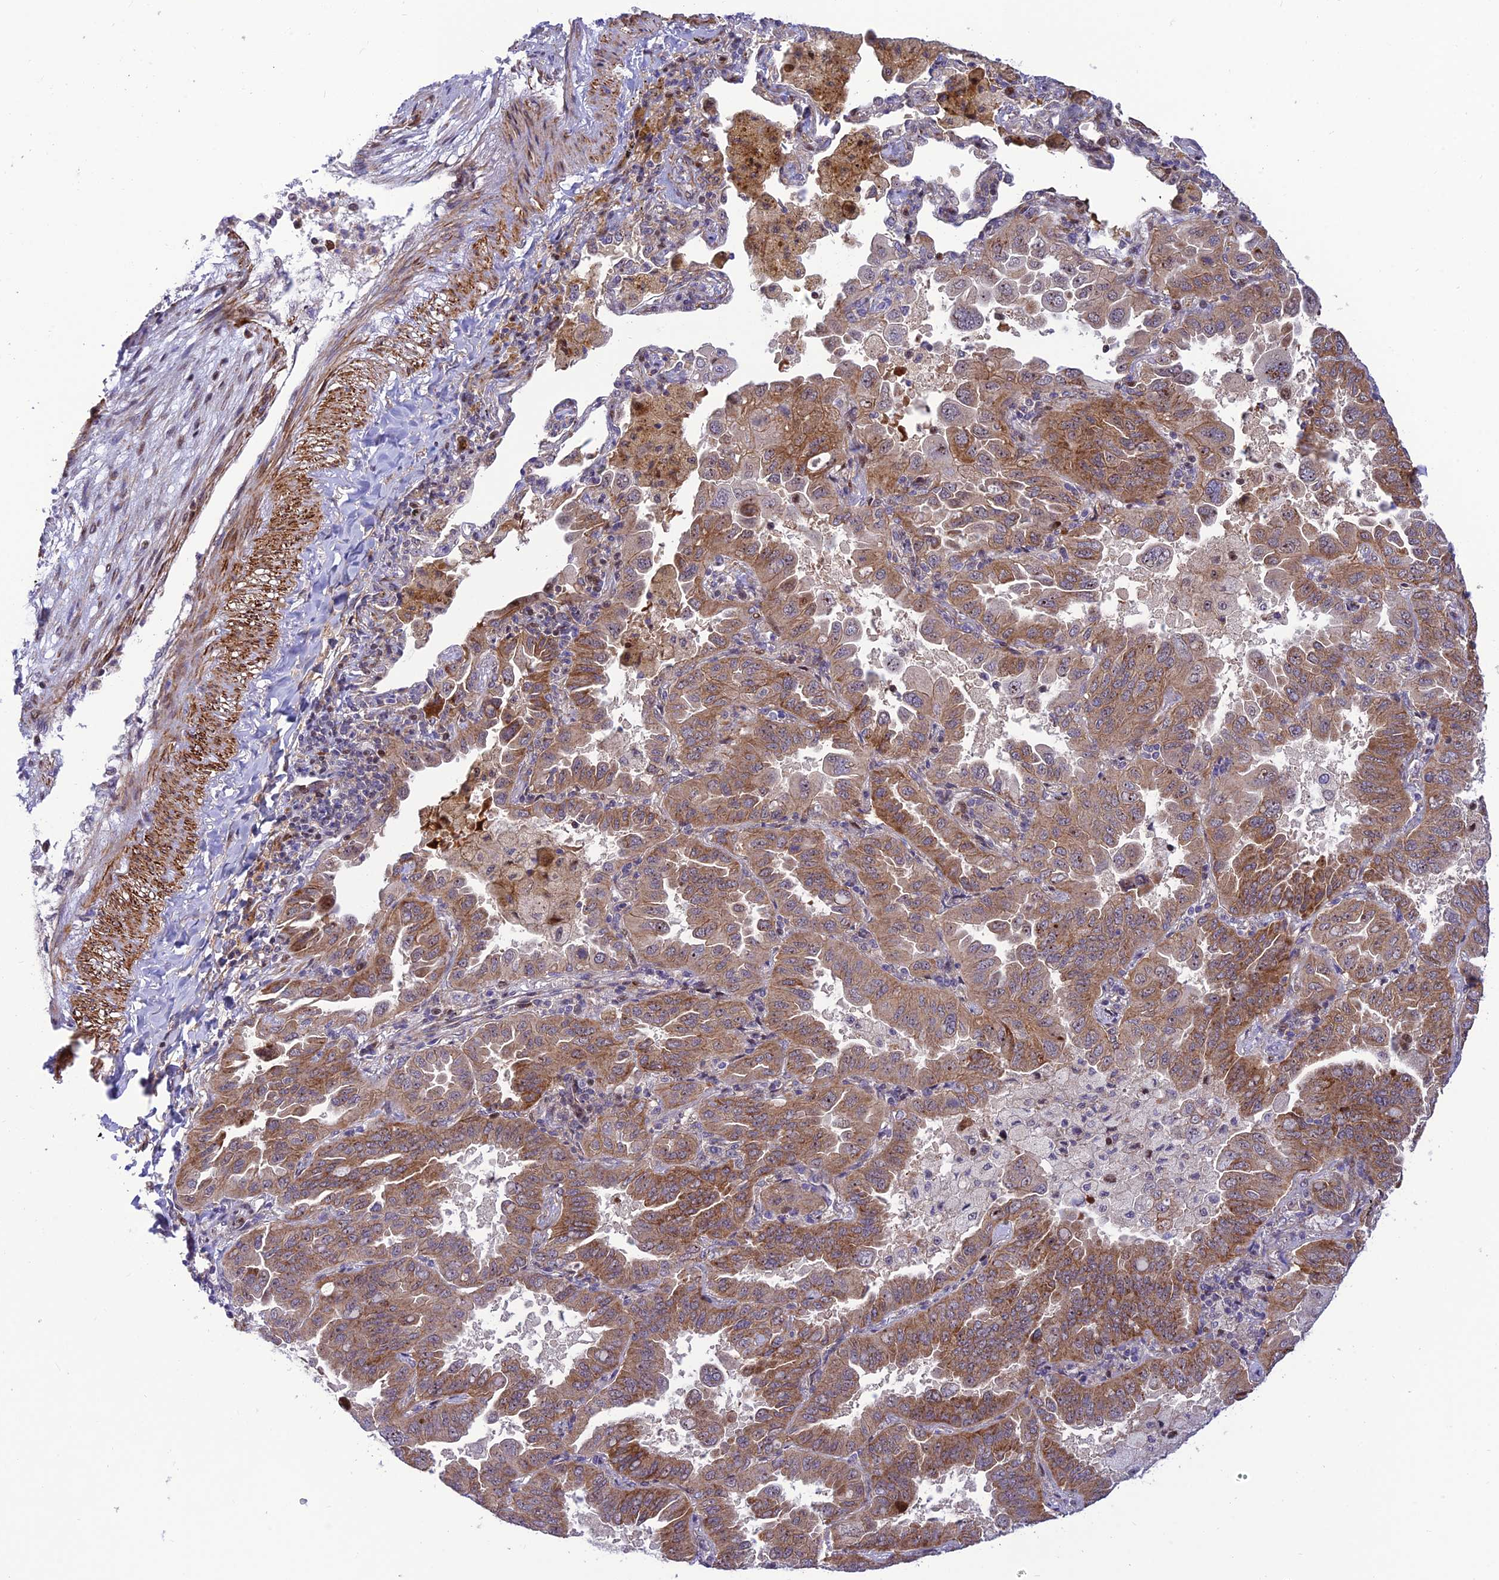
{"staining": {"intensity": "moderate", "quantity": ">75%", "location": "cytoplasmic/membranous"}, "tissue": "lung cancer", "cell_type": "Tumor cells", "image_type": "cancer", "snomed": [{"axis": "morphology", "description": "Adenocarcinoma, NOS"}, {"axis": "topography", "description": "Lung"}], "caption": "Lung adenocarcinoma stained with a protein marker displays moderate staining in tumor cells.", "gene": "KBTBD7", "patient": {"sex": "male", "age": 64}}